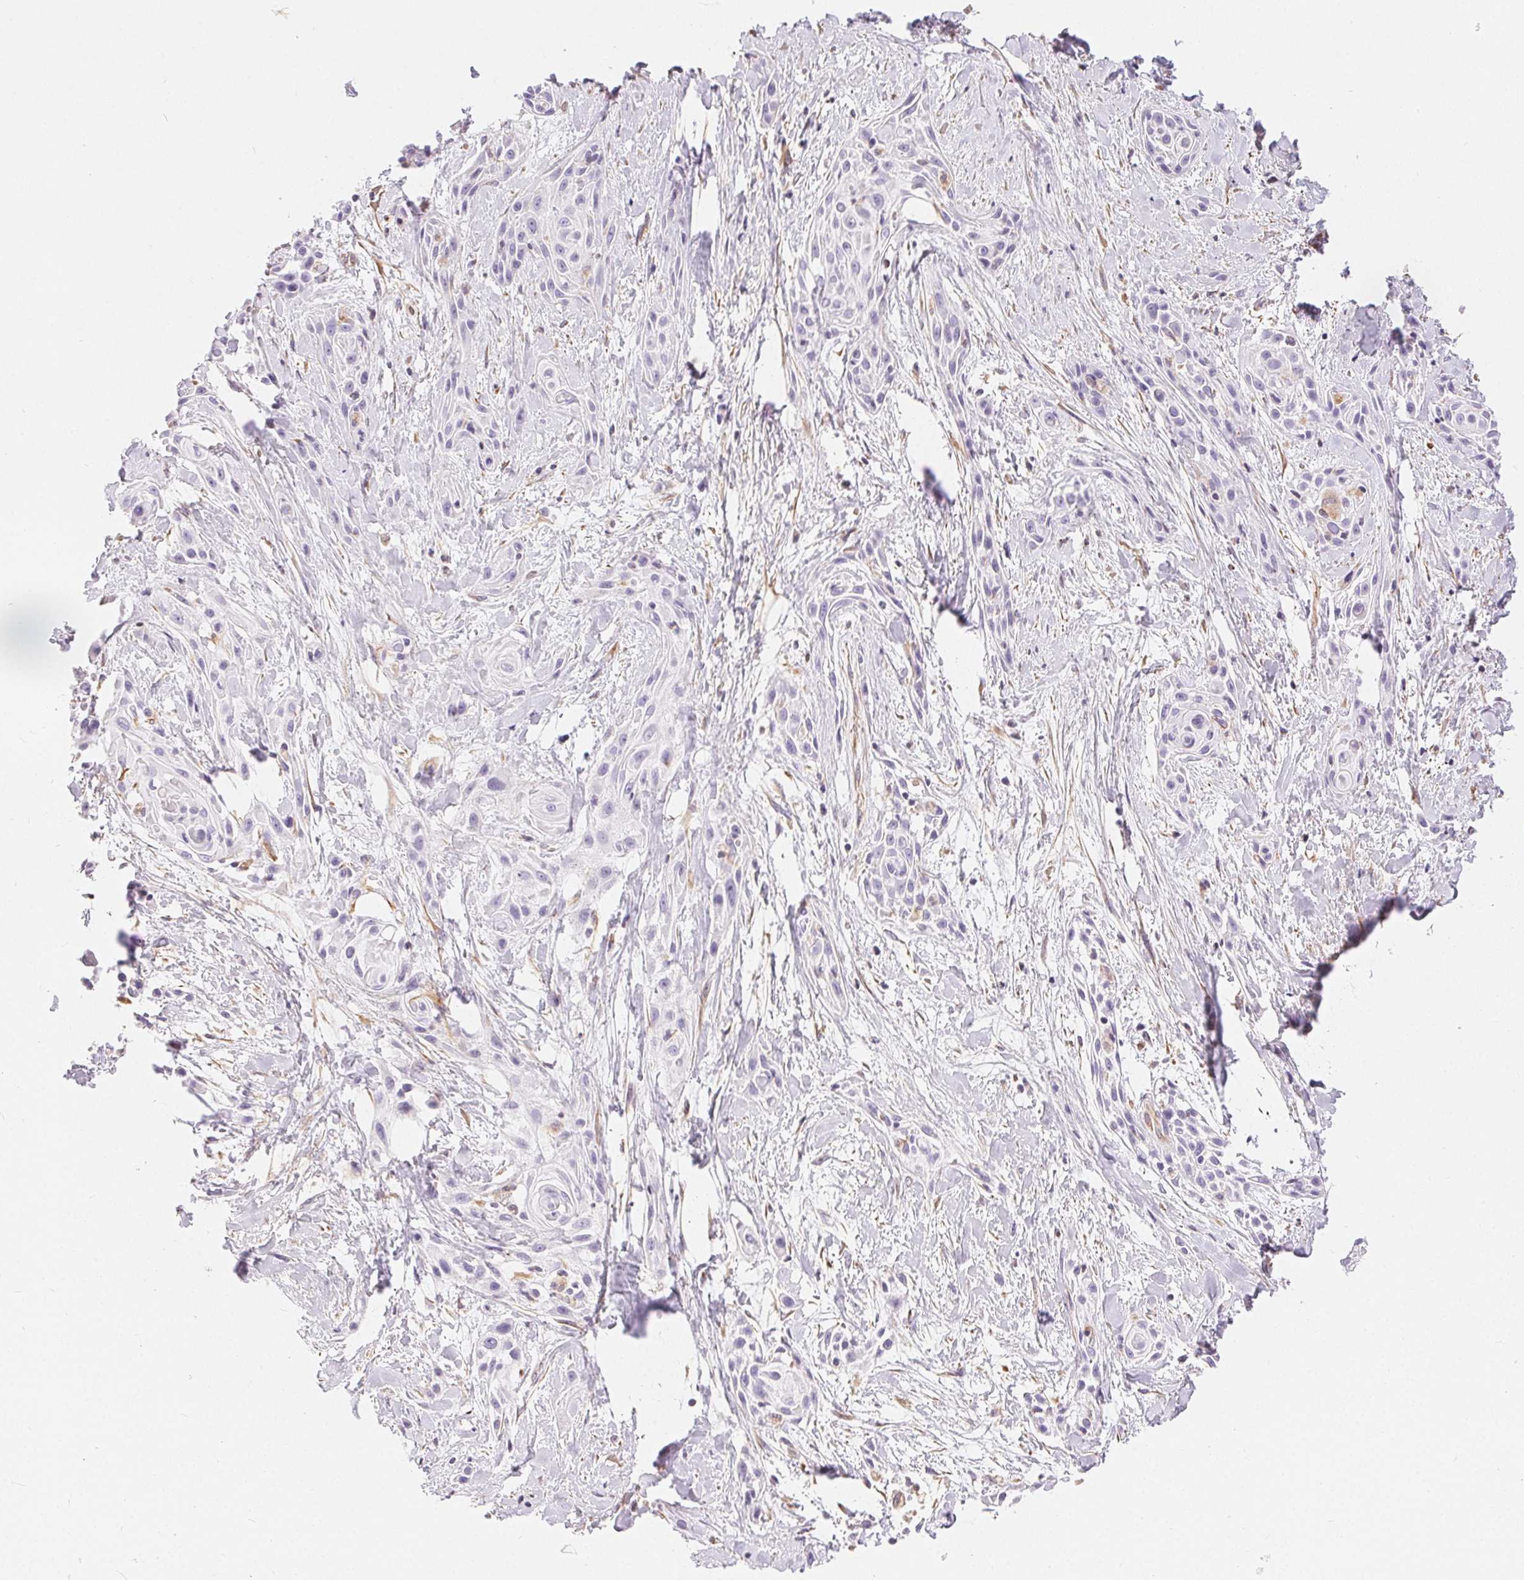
{"staining": {"intensity": "negative", "quantity": "none", "location": "none"}, "tissue": "skin cancer", "cell_type": "Tumor cells", "image_type": "cancer", "snomed": [{"axis": "morphology", "description": "Squamous cell carcinoma, NOS"}, {"axis": "topography", "description": "Skin"}, {"axis": "topography", "description": "Anal"}], "caption": "An immunohistochemistry image of skin squamous cell carcinoma is shown. There is no staining in tumor cells of skin squamous cell carcinoma. The staining is performed using DAB brown chromogen with nuclei counter-stained in using hematoxylin.", "gene": "GFAP", "patient": {"sex": "male", "age": 64}}